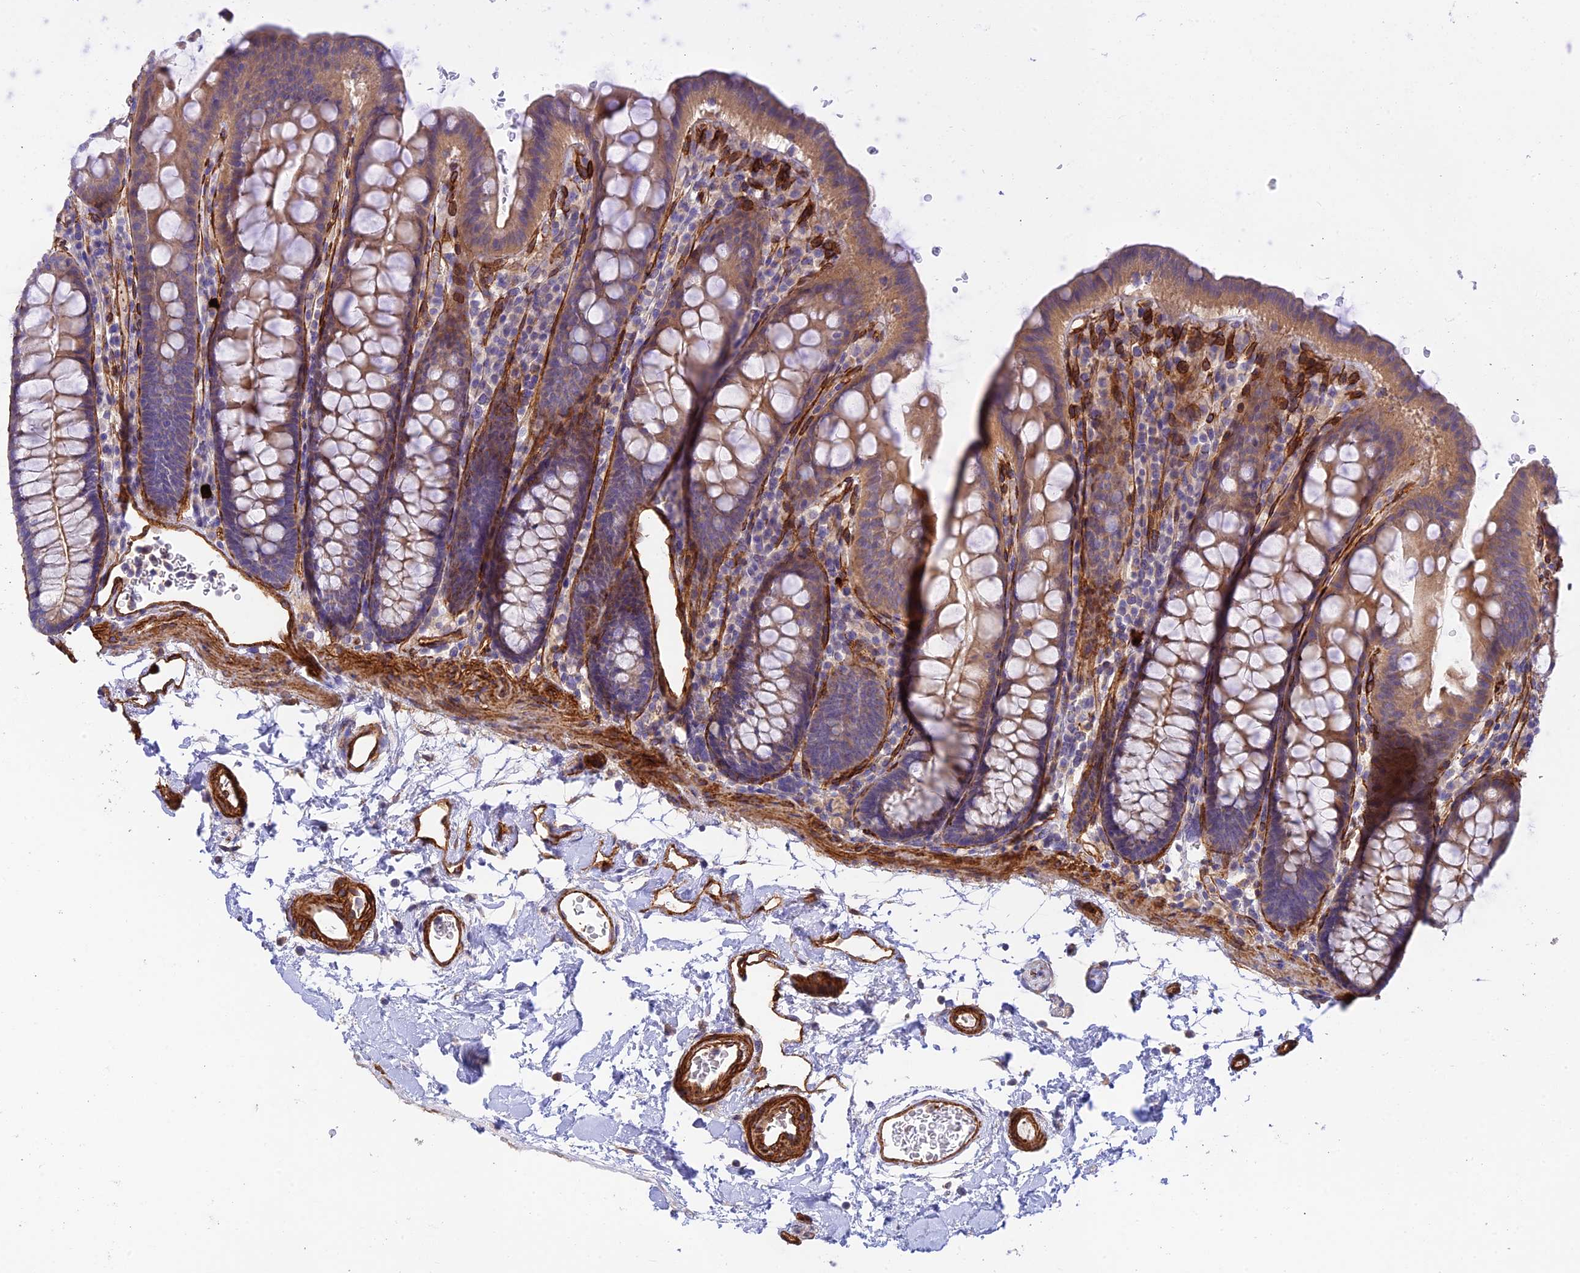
{"staining": {"intensity": "strong", "quantity": ">75%", "location": "cytoplasmic/membranous"}, "tissue": "colon", "cell_type": "Endothelial cells", "image_type": "normal", "snomed": [{"axis": "morphology", "description": "Normal tissue, NOS"}, {"axis": "topography", "description": "Colon"}], "caption": "The immunohistochemical stain highlights strong cytoplasmic/membranous staining in endothelial cells of normal colon.", "gene": "MYO9A", "patient": {"sex": "male", "age": 75}}